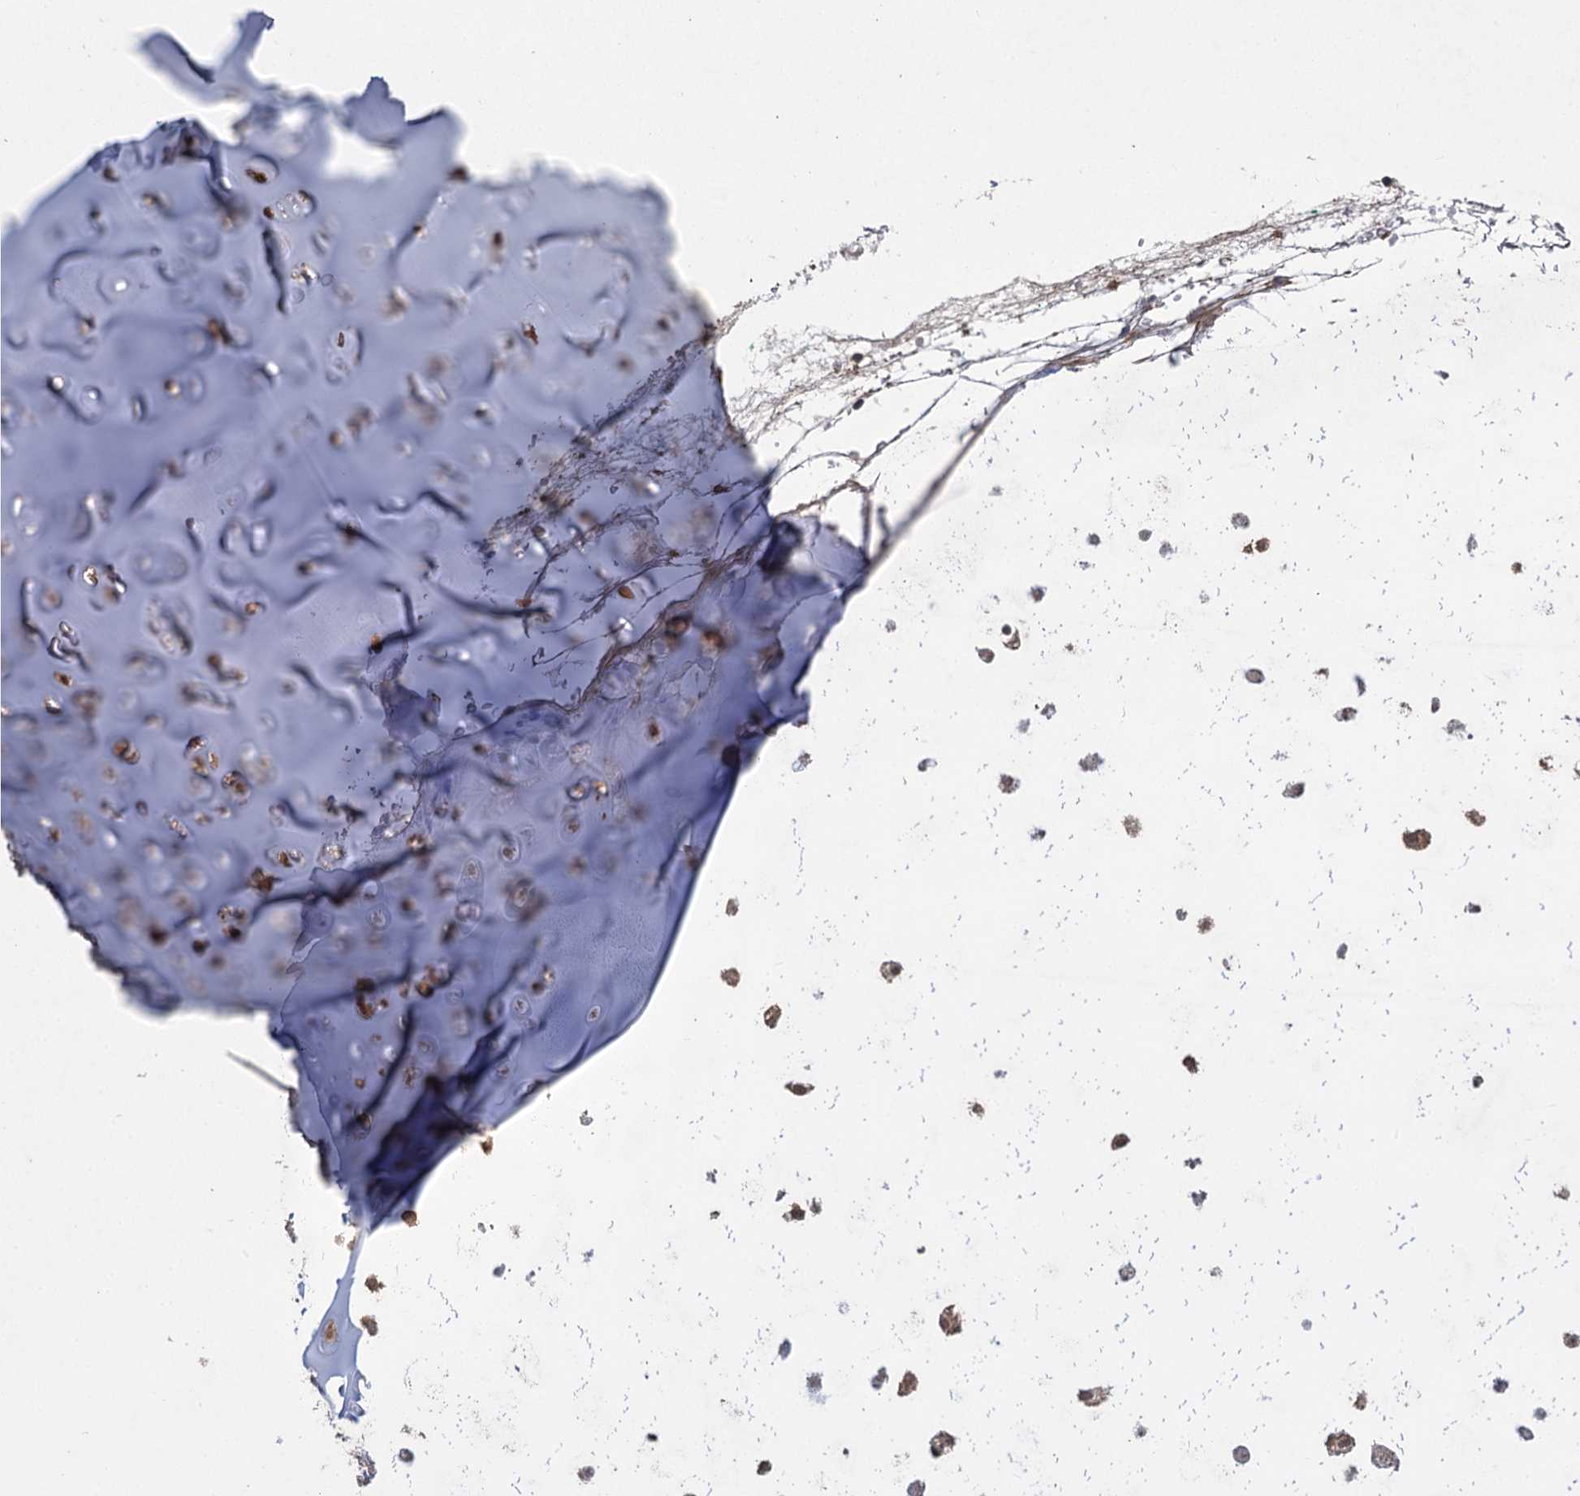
{"staining": {"intensity": "moderate", "quantity": ">75%", "location": "cytoplasmic/membranous"}, "tissue": "adipose tissue", "cell_type": "Adipocytes", "image_type": "normal", "snomed": [{"axis": "morphology", "description": "Normal tissue, NOS"}, {"axis": "morphology", "description": "Basal cell carcinoma"}, {"axis": "topography", "description": "Cartilage tissue"}, {"axis": "topography", "description": "Nasopharynx"}, {"axis": "topography", "description": "Oral tissue"}], "caption": "Immunohistochemistry (IHC) photomicrograph of normal adipose tissue: human adipose tissue stained using immunohistochemistry exhibits medium levels of moderate protein expression localized specifically in the cytoplasmic/membranous of adipocytes, appearing as a cytoplasmic/membranous brown color.", "gene": "TENM2", "patient": {"sex": "female", "age": 77}}